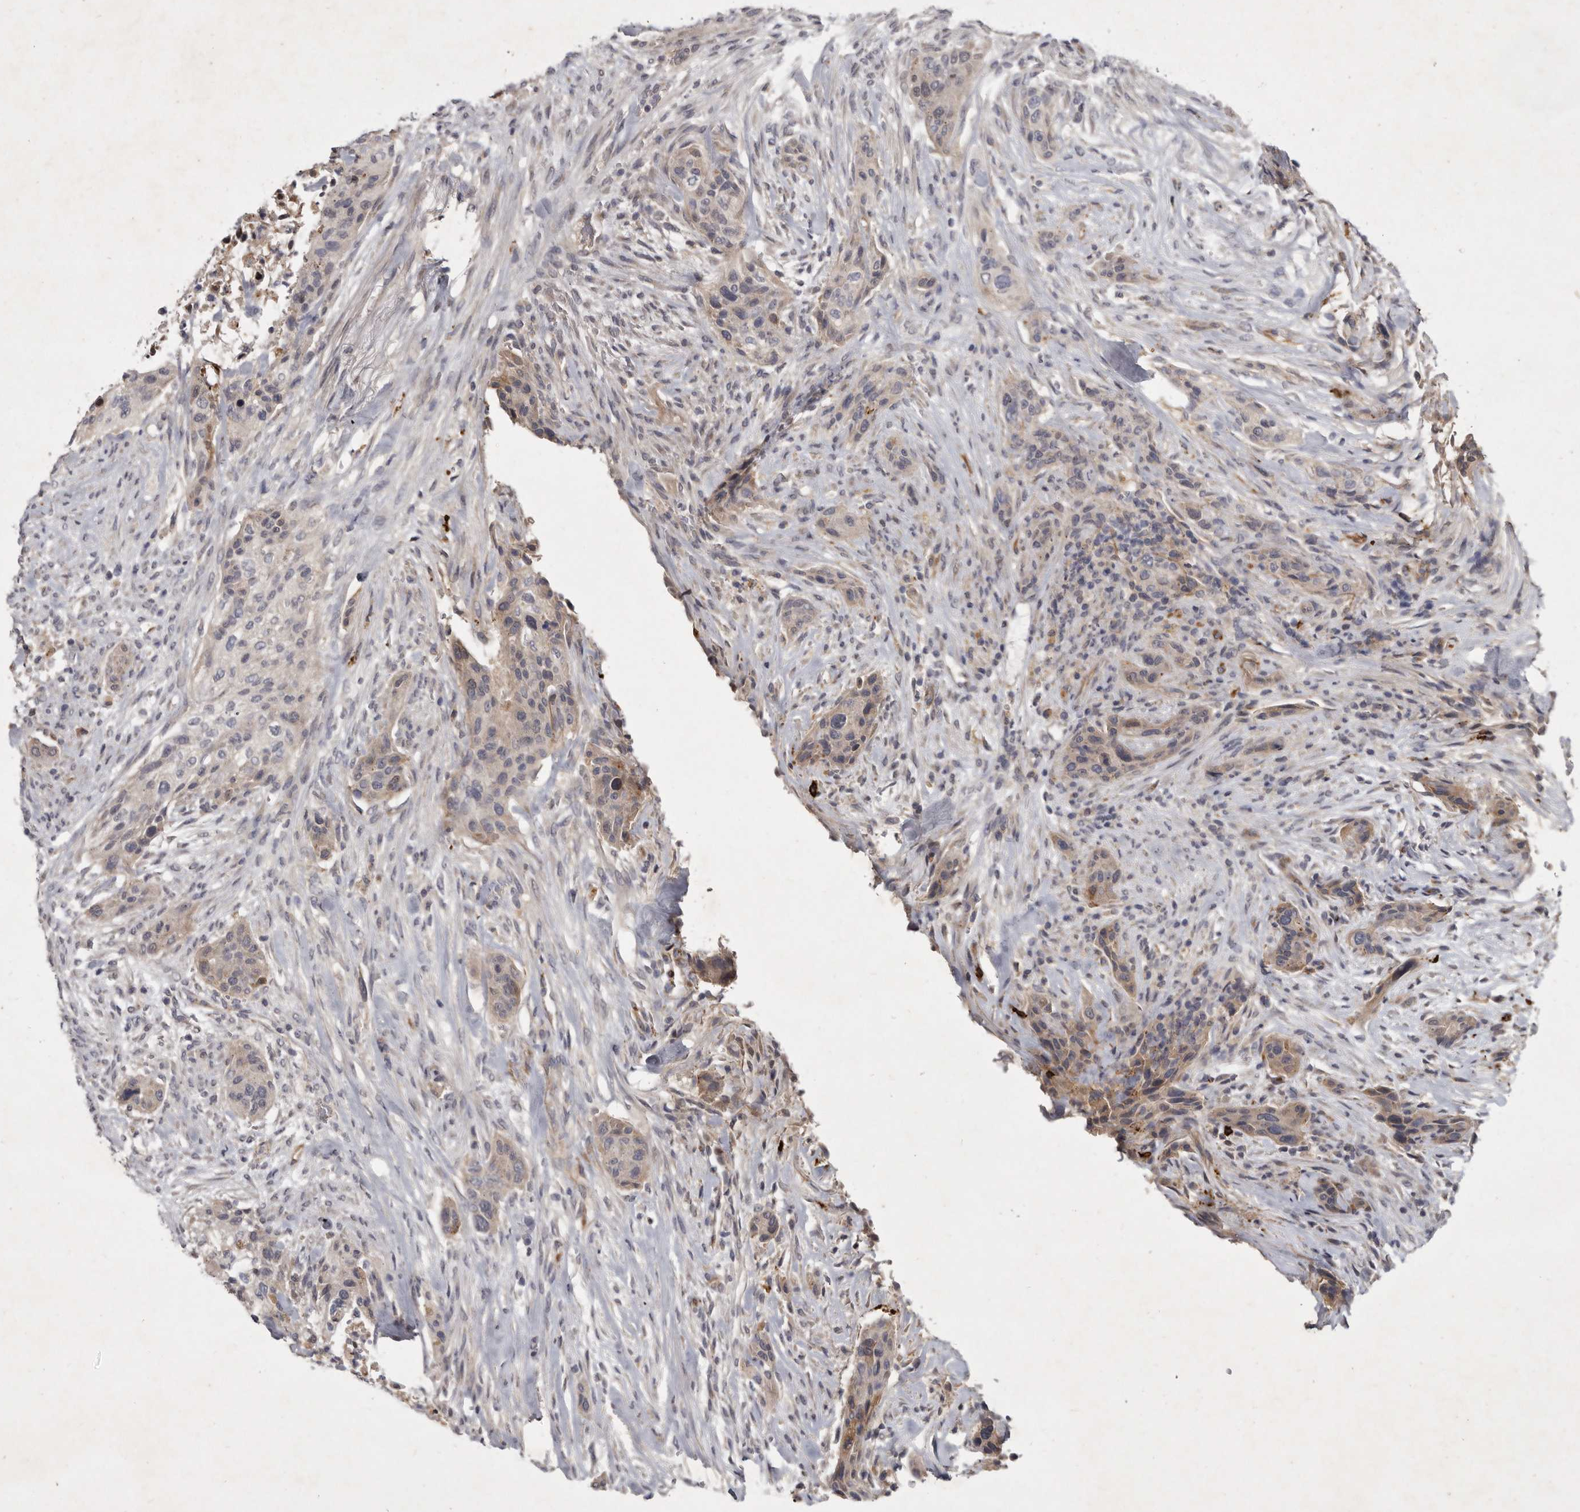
{"staining": {"intensity": "weak", "quantity": "25%-75%", "location": "cytoplasmic/membranous"}, "tissue": "urothelial cancer", "cell_type": "Tumor cells", "image_type": "cancer", "snomed": [{"axis": "morphology", "description": "Urothelial carcinoma, High grade"}, {"axis": "topography", "description": "Urinary bladder"}], "caption": "Human urothelial cancer stained for a protein (brown) reveals weak cytoplasmic/membranous positive staining in approximately 25%-75% of tumor cells.", "gene": "SLC22A1", "patient": {"sex": "male", "age": 35}}